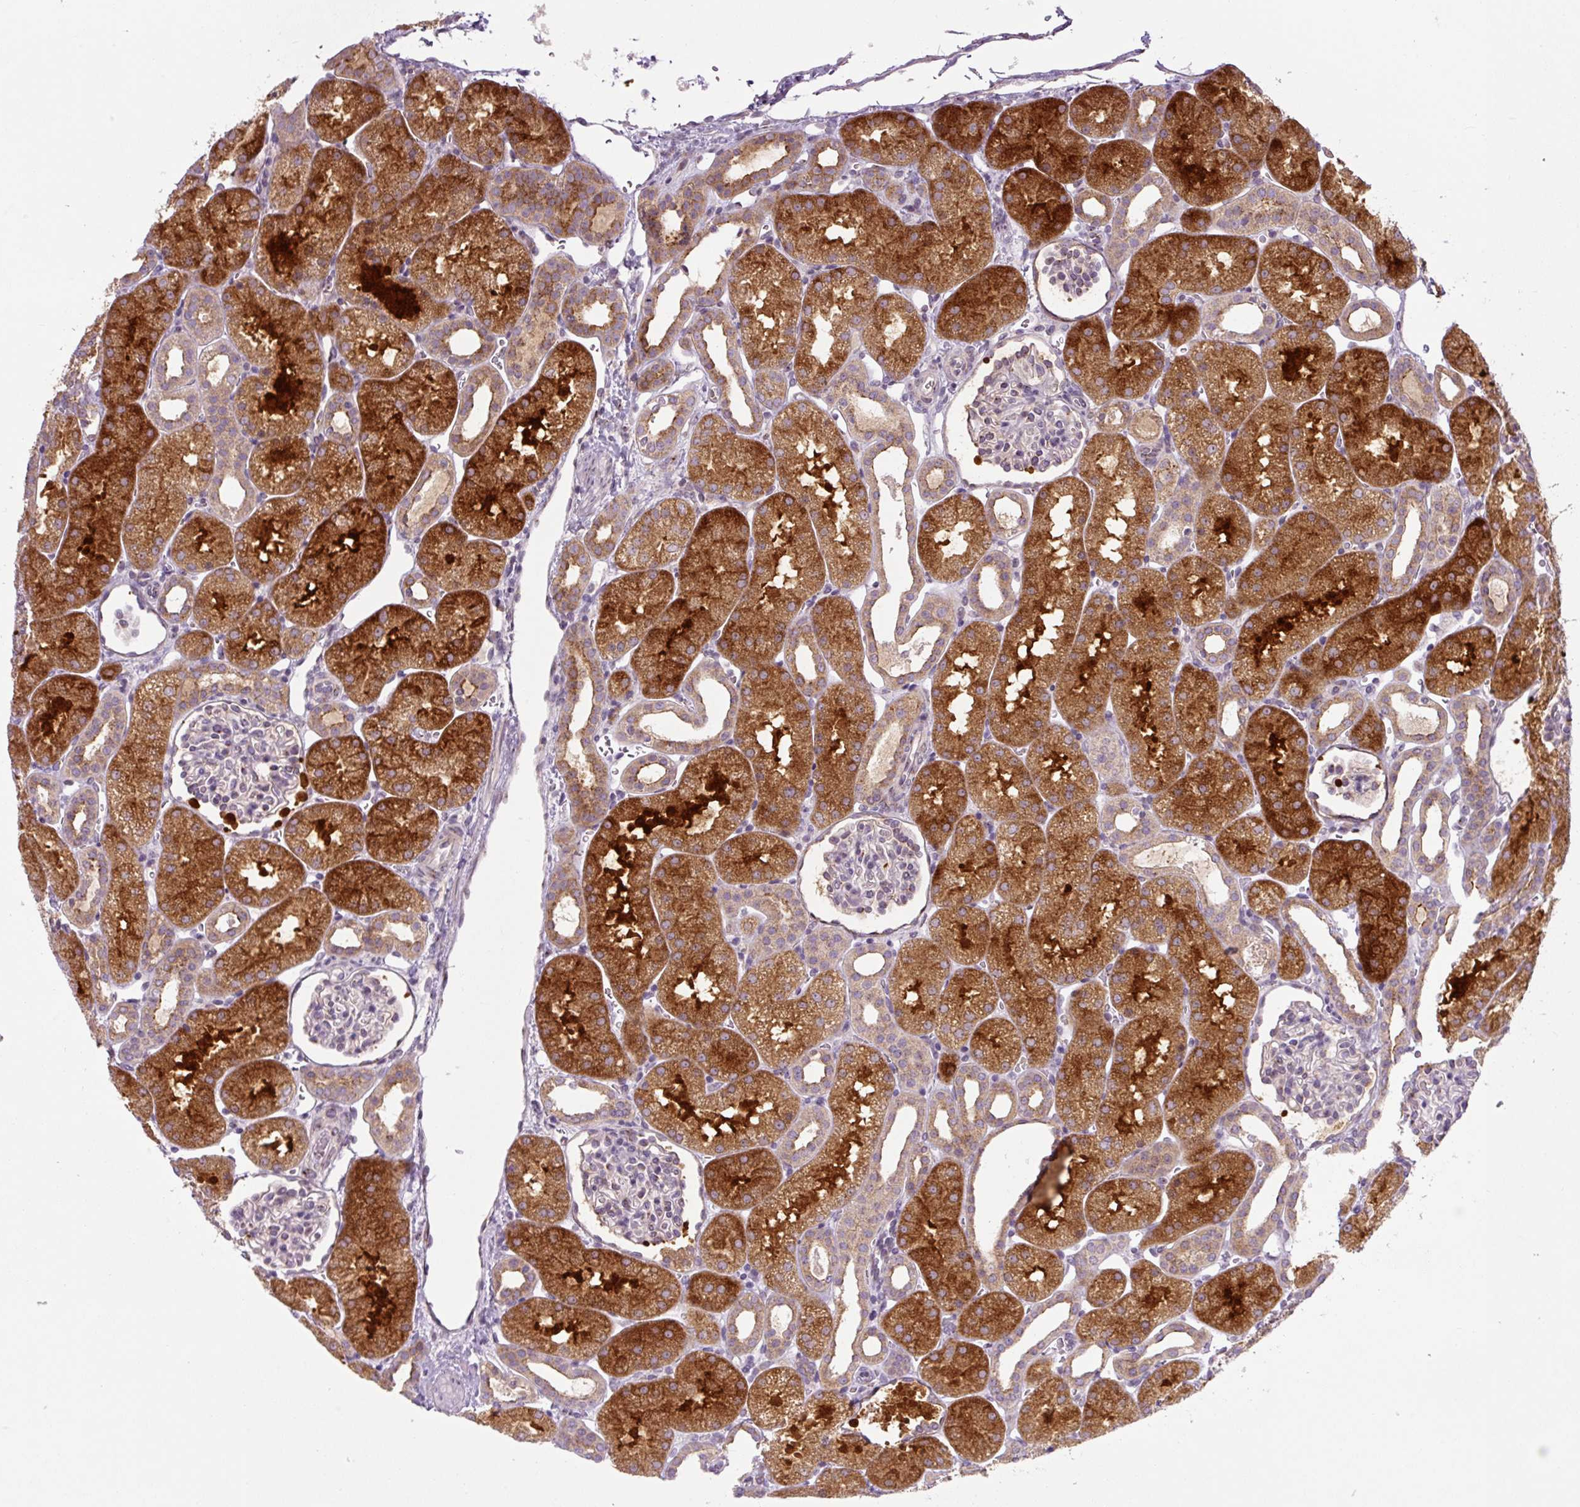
{"staining": {"intensity": "negative", "quantity": "none", "location": "none"}, "tissue": "kidney", "cell_type": "Cells in glomeruli", "image_type": "normal", "snomed": [{"axis": "morphology", "description": "Normal tissue, NOS"}, {"axis": "topography", "description": "Kidney"}], "caption": "This is a histopathology image of immunohistochemistry staining of unremarkable kidney, which shows no positivity in cells in glomeruli. (DAB immunohistochemistry, high magnification).", "gene": "PCM1", "patient": {"sex": "male", "age": 2}}